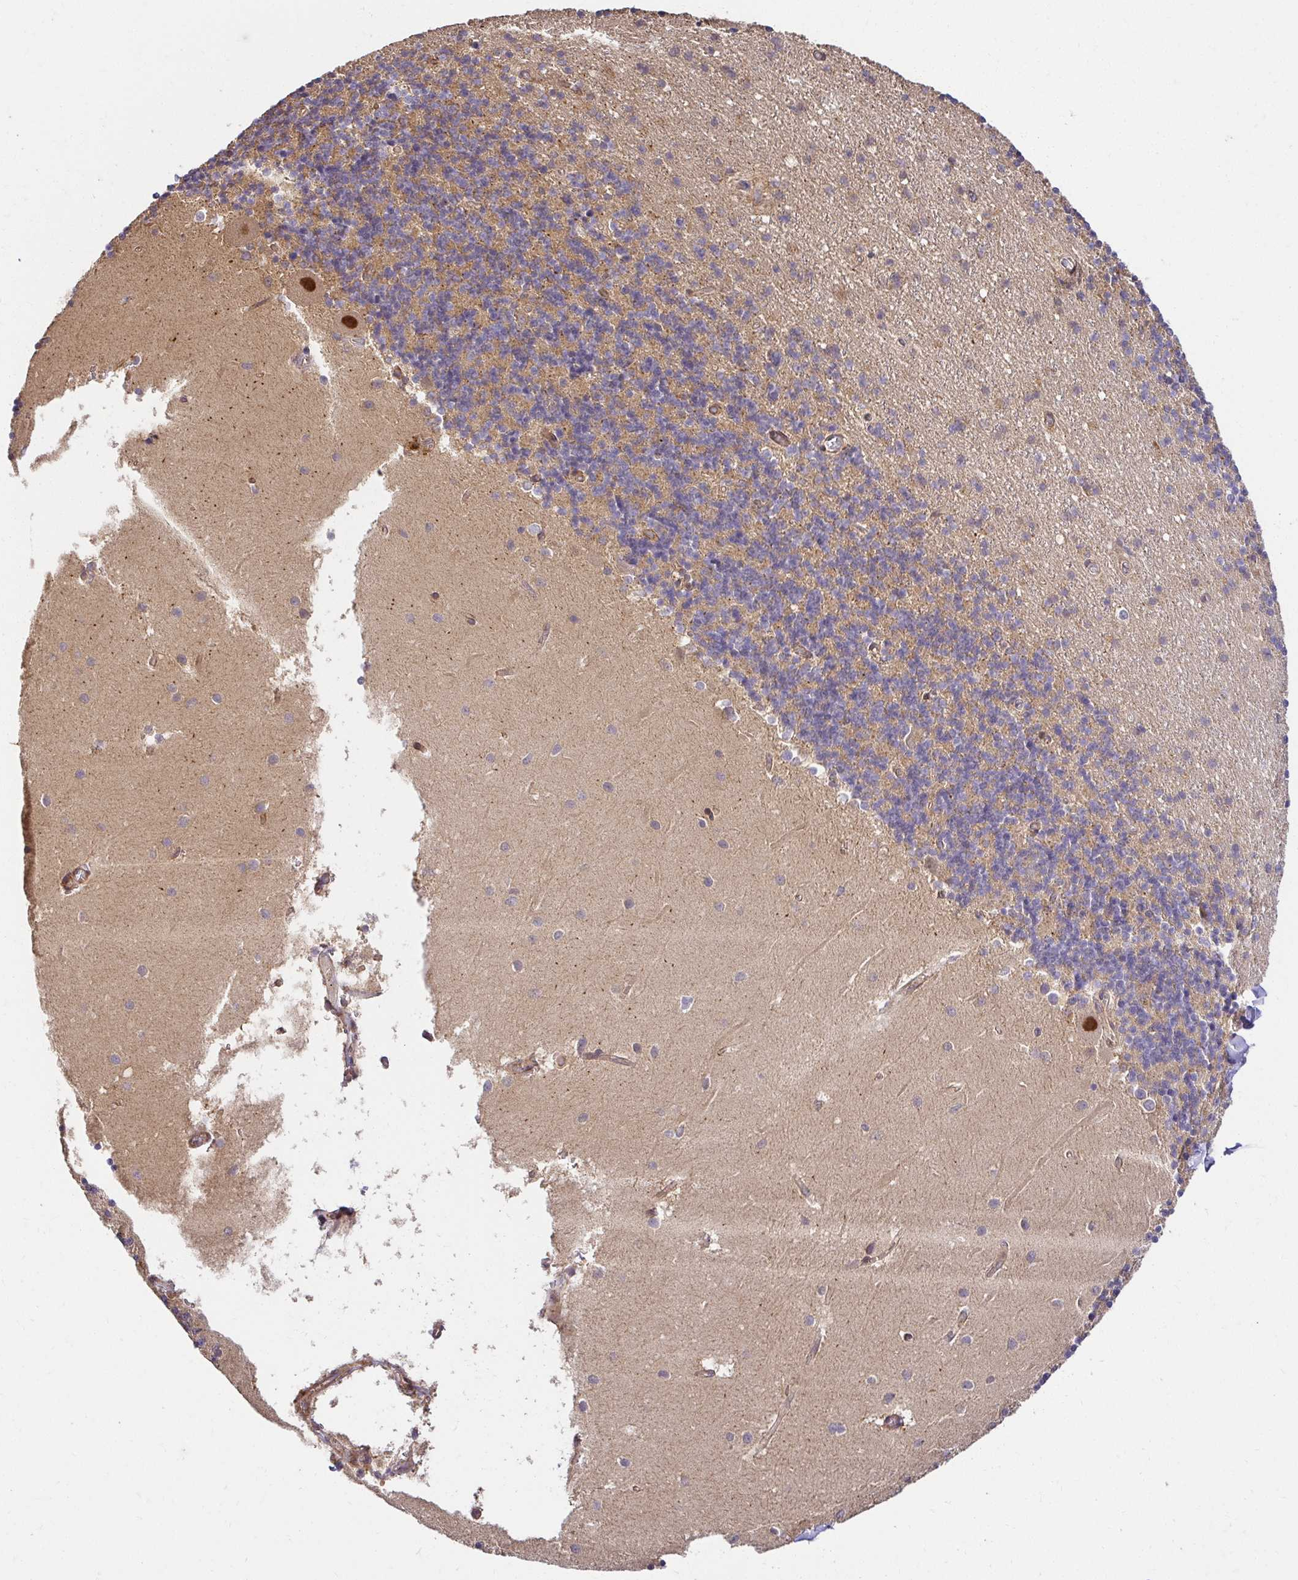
{"staining": {"intensity": "weak", "quantity": "<25%", "location": "cytoplasmic/membranous"}, "tissue": "cerebellum", "cell_type": "Cells in granular layer", "image_type": "normal", "snomed": [{"axis": "morphology", "description": "Normal tissue, NOS"}, {"axis": "topography", "description": "Cerebellum"}], "caption": "Normal cerebellum was stained to show a protein in brown. There is no significant expression in cells in granular layer. (DAB immunohistochemistry (IHC) visualized using brightfield microscopy, high magnification).", "gene": "PSMA4", "patient": {"sex": "male", "age": 54}}